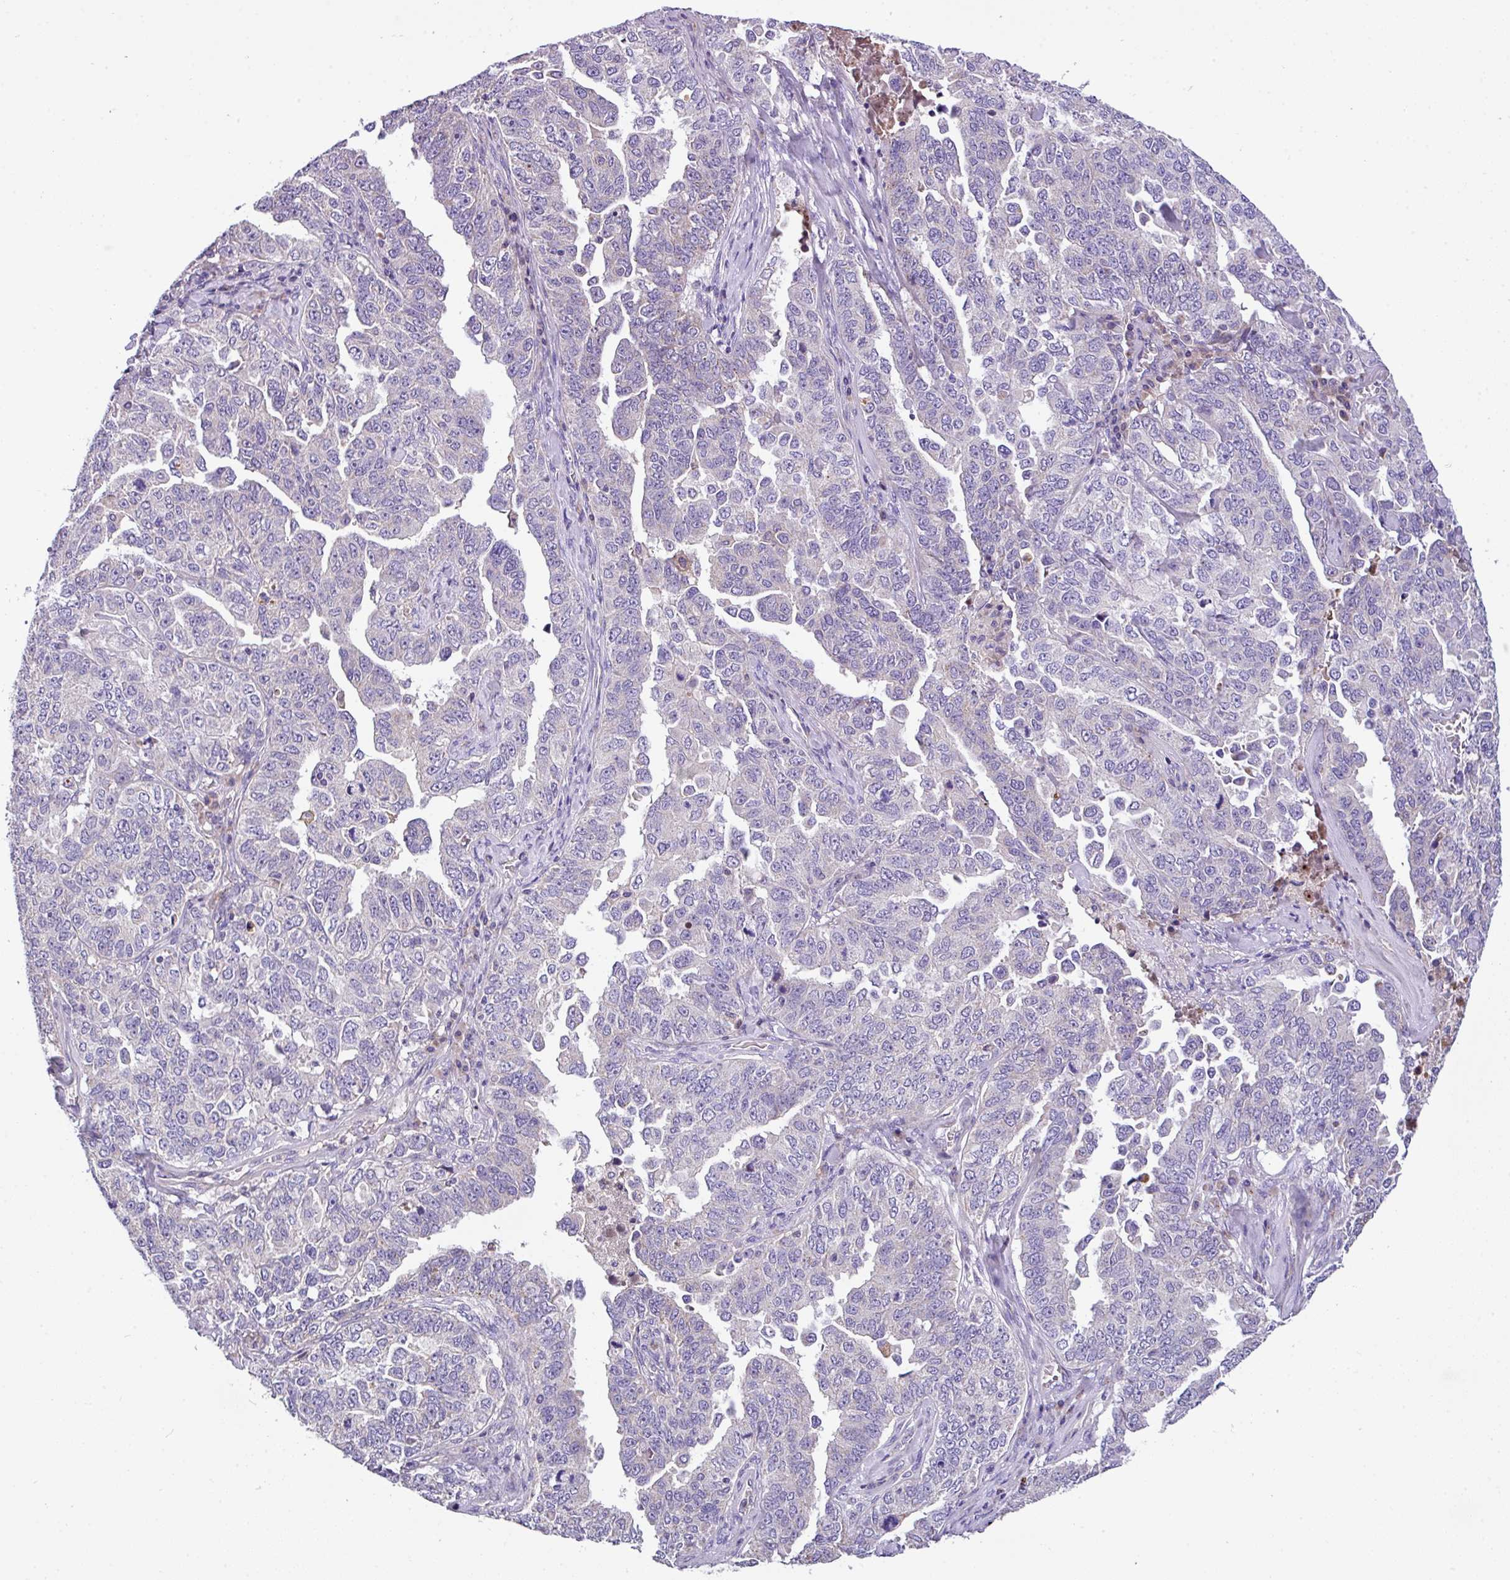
{"staining": {"intensity": "negative", "quantity": "none", "location": "none"}, "tissue": "ovarian cancer", "cell_type": "Tumor cells", "image_type": "cancer", "snomed": [{"axis": "morphology", "description": "Carcinoma, endometroid"}, {"axis": "topography", "description": "Ovary"}], "caption": "The photomicrograph shows no significant staining in tumor cells of ovarian endometroid carcinoma. (DAB IHC with hematoxylin counter stain).", "gene": "ANXA2R", "patient": {"sex": "female", "age": 62}}